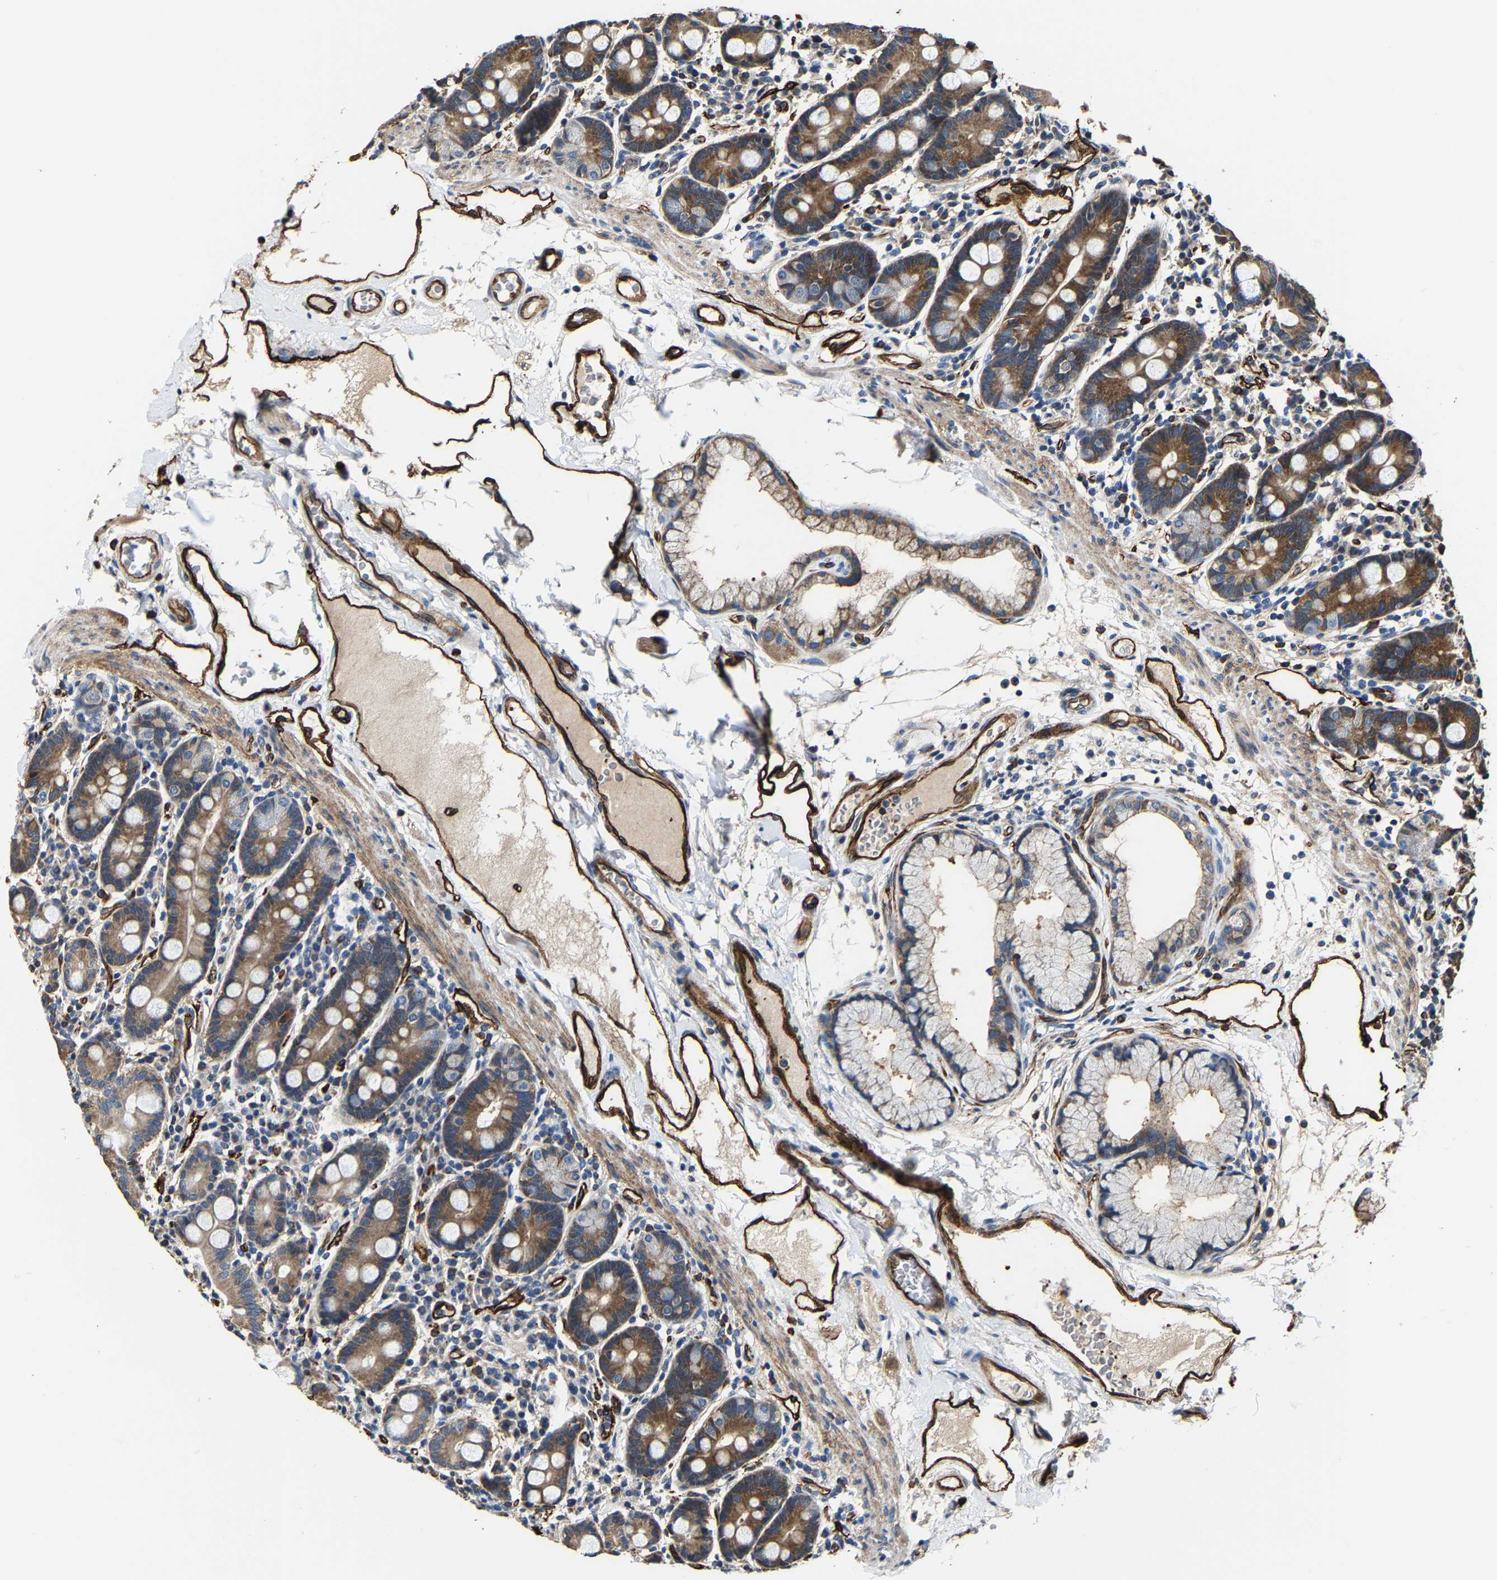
{"staining": {"intensity": "moderate", "quantity": ">75%", "location": "cytoplasmic/membranous"}, "tissue": "duodenum", "cell_type": "Glandular cells", "image_type": "normal", "snomed": [{"axis": "morphology", "description": "Normal tissue, NOS"}, {"axis": "topography", "description": "Duodenum"}], "caption": "Immunohistochemistry (IHC) histopathology image of unremarkable duodenum: human duodenum stained using IHC shows medium levels of moderate protein expression localized specifically in the cytoplasmic/membranous of glandular cells, appearing as a cytoplasmic/membranous brown color.", "gene": "GFRA3", "patient": {"sex": "male", "age": 50}}